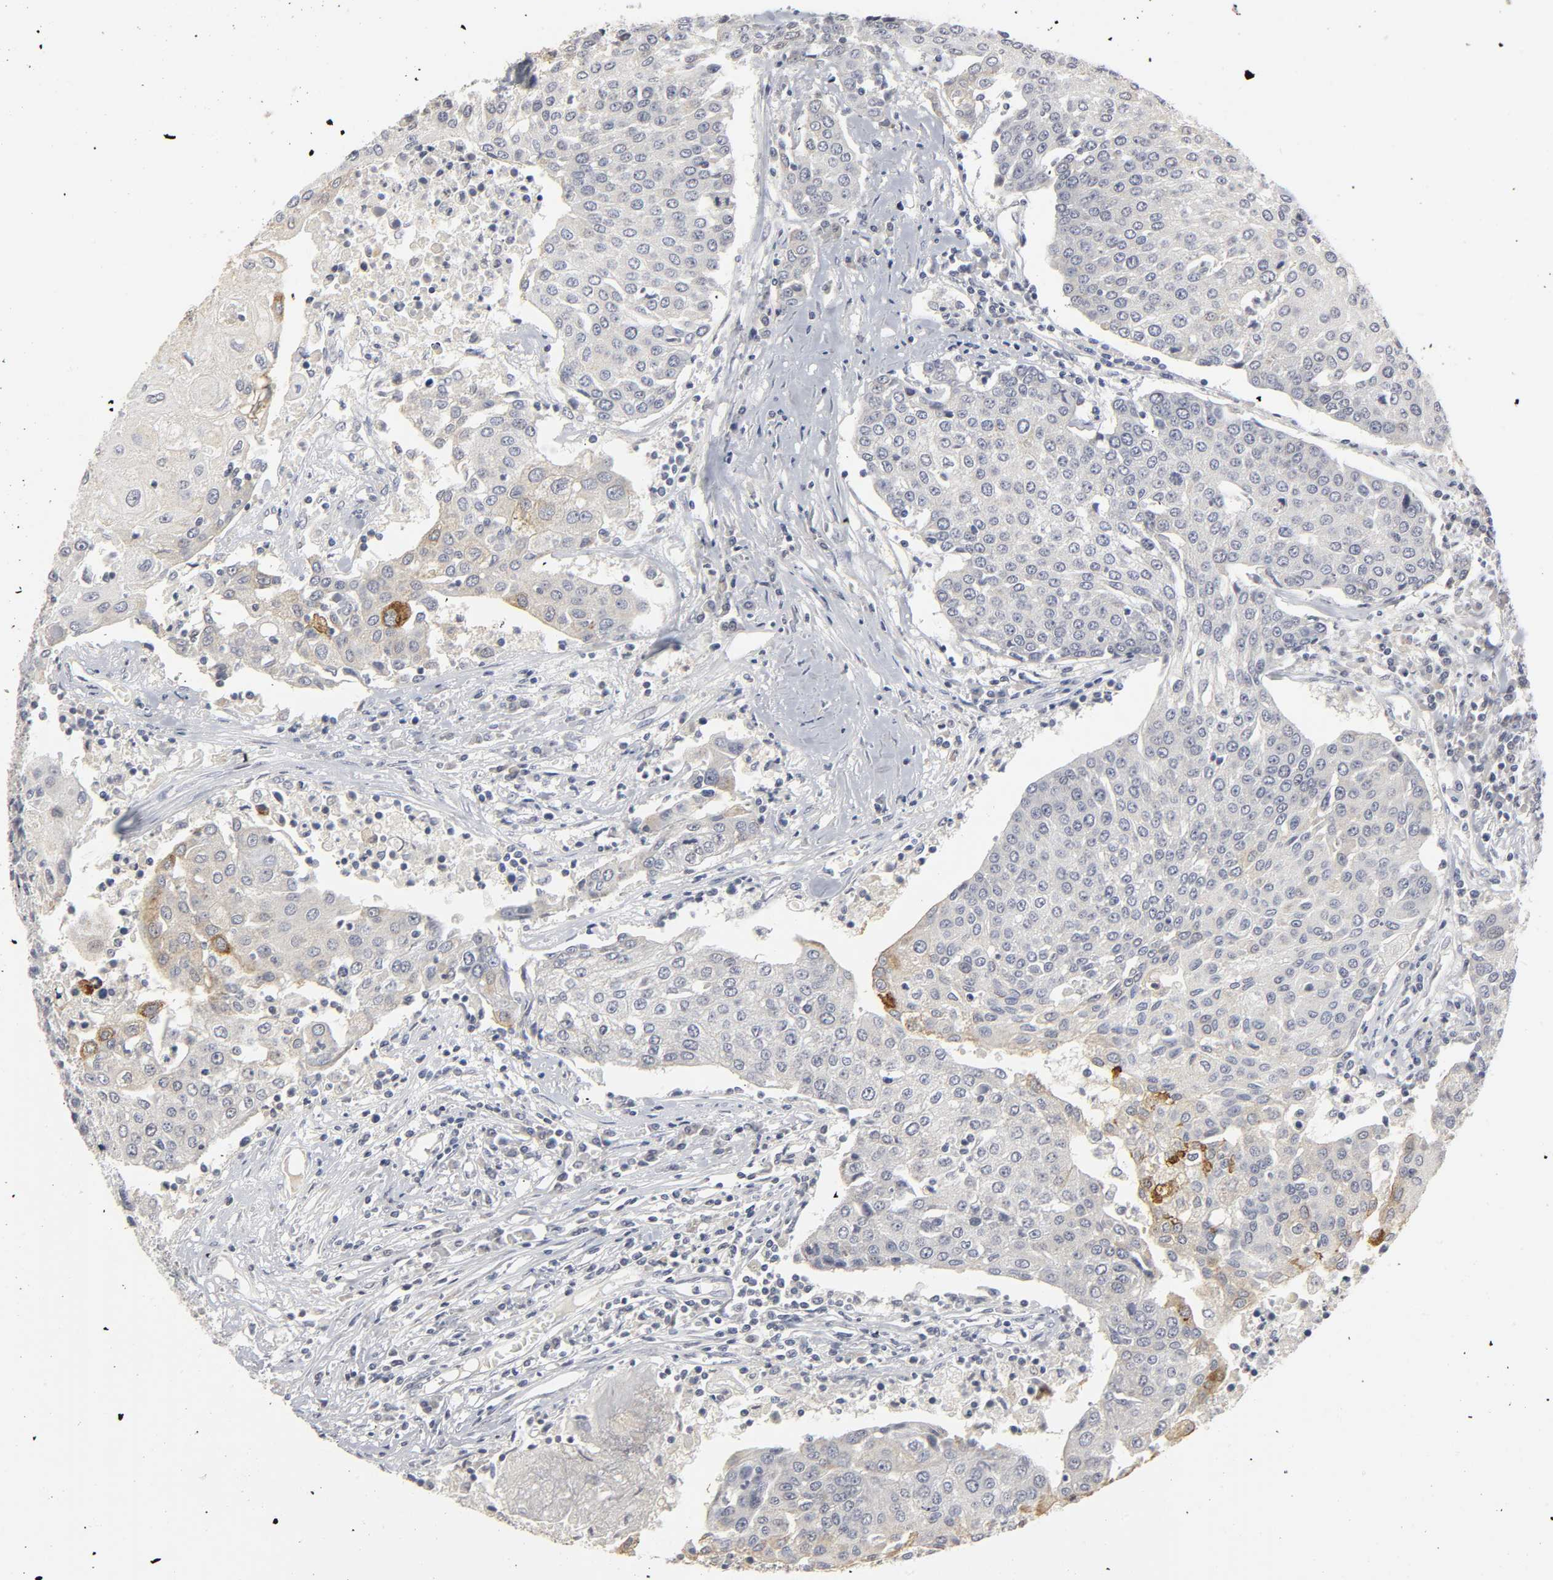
{"staining": {"intensity": "strong", "quantity": "<25%", "location": "cytoplasmic/membranous"}, "tissue": "urothelial cancer", "cell_type": "Tumor cells", "image_type": "cancer", "snomed": [{"axis": "morphology", "description": "Urothelial carcinoma, High grade"}, {"axis": "topography", "description": "Urinary bladder"}], "caption": "High-magnification brightfield microscopy of urothelial cancer stained with DAB (brown) and counterstained with hematoxylin (blue). tumor cells exhibit strong cytoplasmic/membranous staining is seen in about<25% of cells.", "gene": "TCAP", "patient": {"sex": "female", "age": 85}}